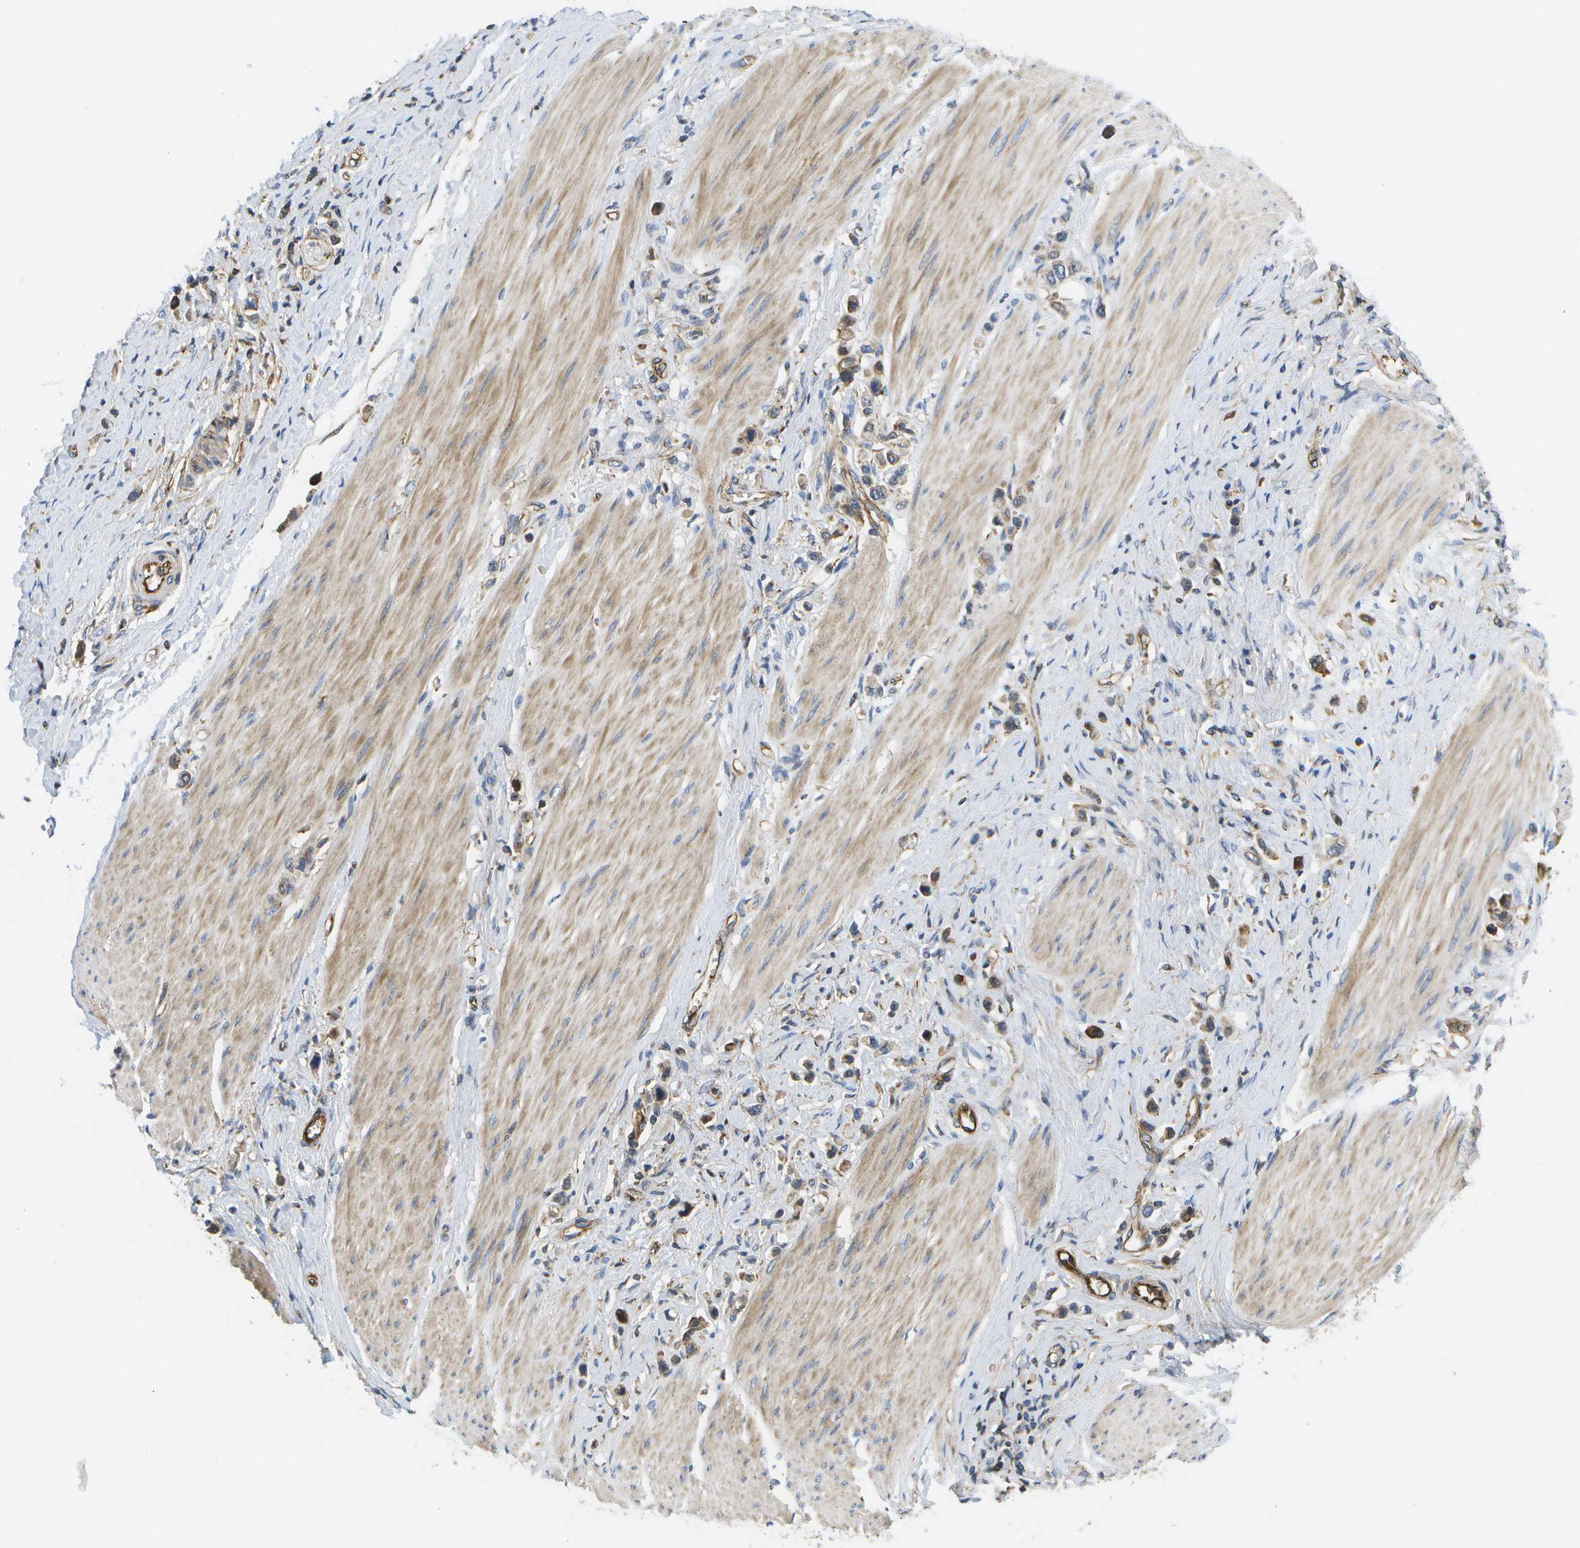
{"staining": {"intensity": "weak", "quantity": ">75%", "location": "cytoplasmic/membranous"}, "tissue": "stomach cancer", "cell_type": "Tumor cells", "image_type": "cancer", "snomed": [{"axis": "morphology", "description": "Adenocarcinoma, NOS"}, {"axis": "topography", "description": "Stomach"}], "caption": "Immunohistochemical staining of human stomach cancer reveals low levels of weak cytoplasmic/membranous protein positivity in approximately >75% of tumor cells.", "gene": "BST2", "patient": {"sex": "female", "age": 65}}